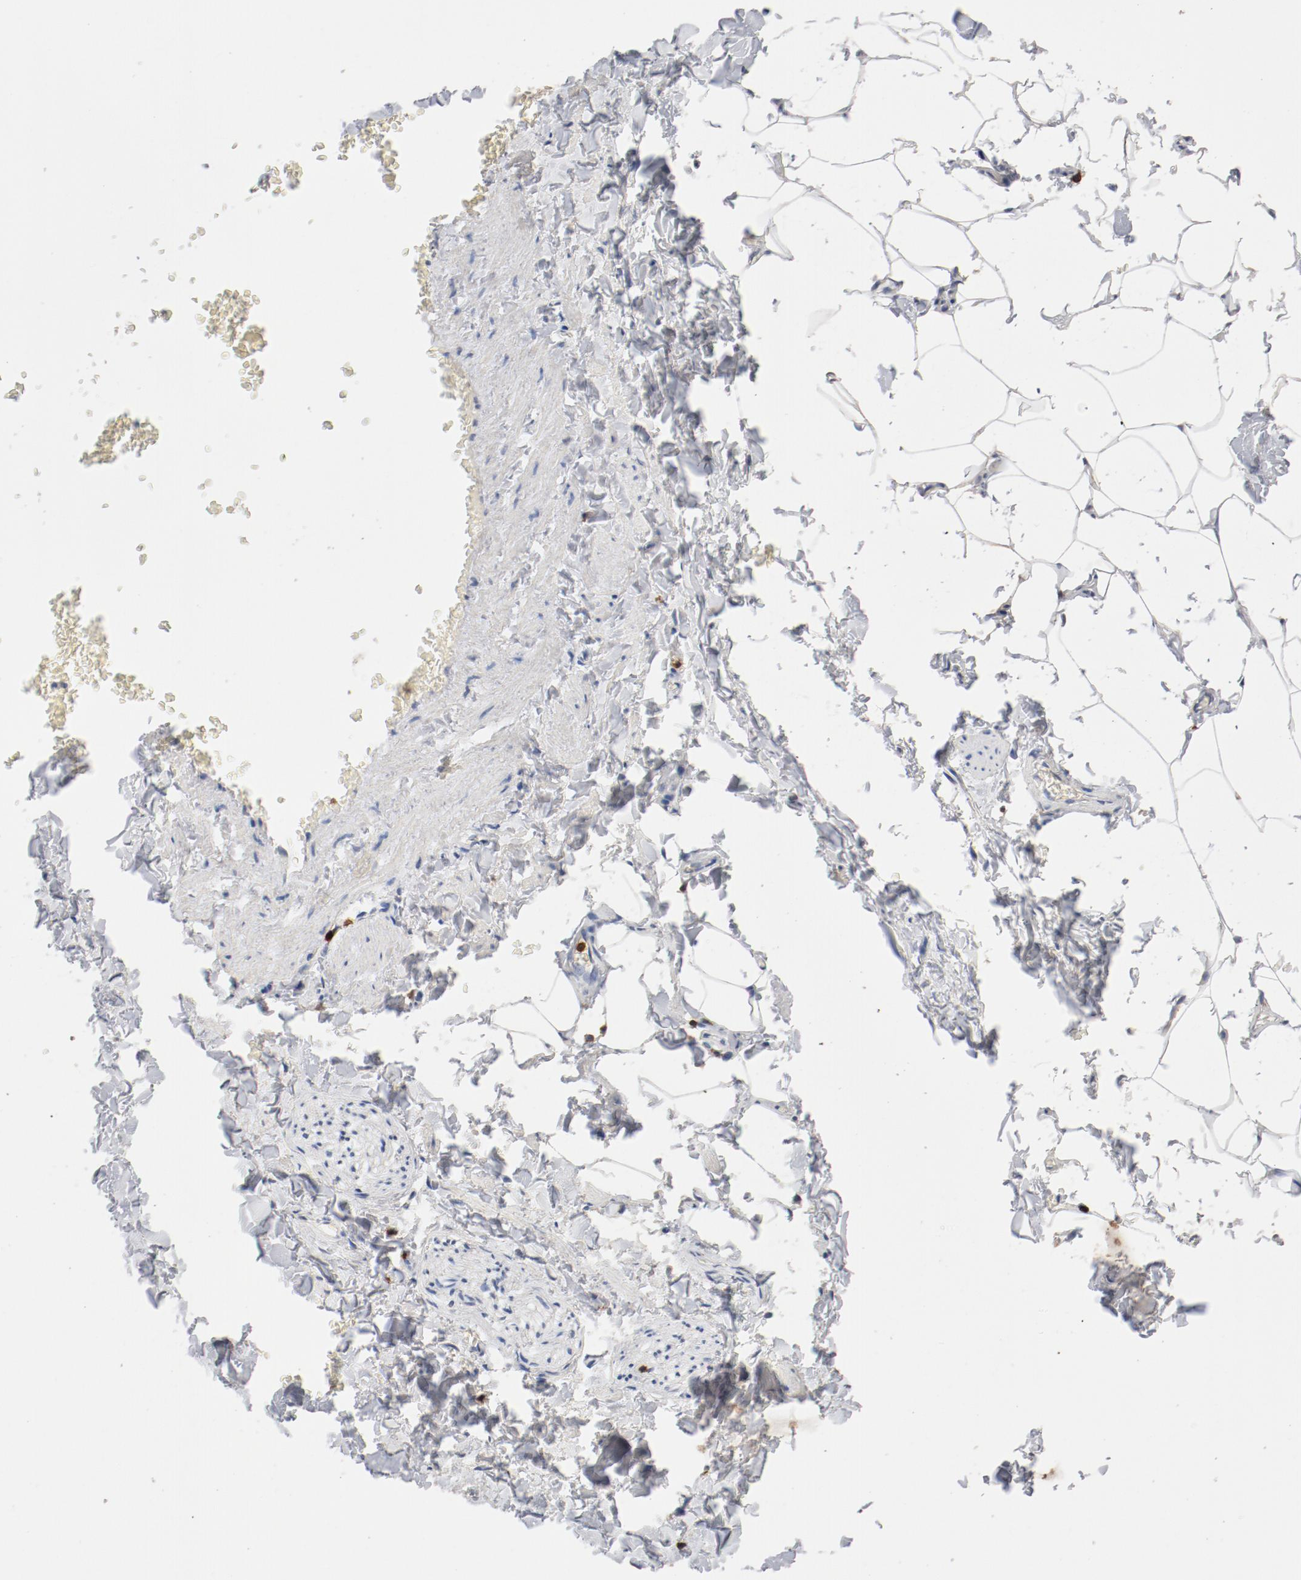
{"staining": {"intensity": "negative", "quantity": "none", "location": "none"}, "tissue": "adipose tissue", "cell_type": "Adipocytes", "image_type": "normal", "snomed": [{"axis": "morphology", "description": "Normal tissue, NOS"}, {"axis": "topography", "description": "Vascular tissue"}], "caption": "Protein analysis of normal adipose tissue reveals no significant staining in adipocytes. (Immunohistochemistry (ihc), brightfield microscopy, high magnification).", "gene": "CD247", "patient": {"sex": "male", "age": 41}}